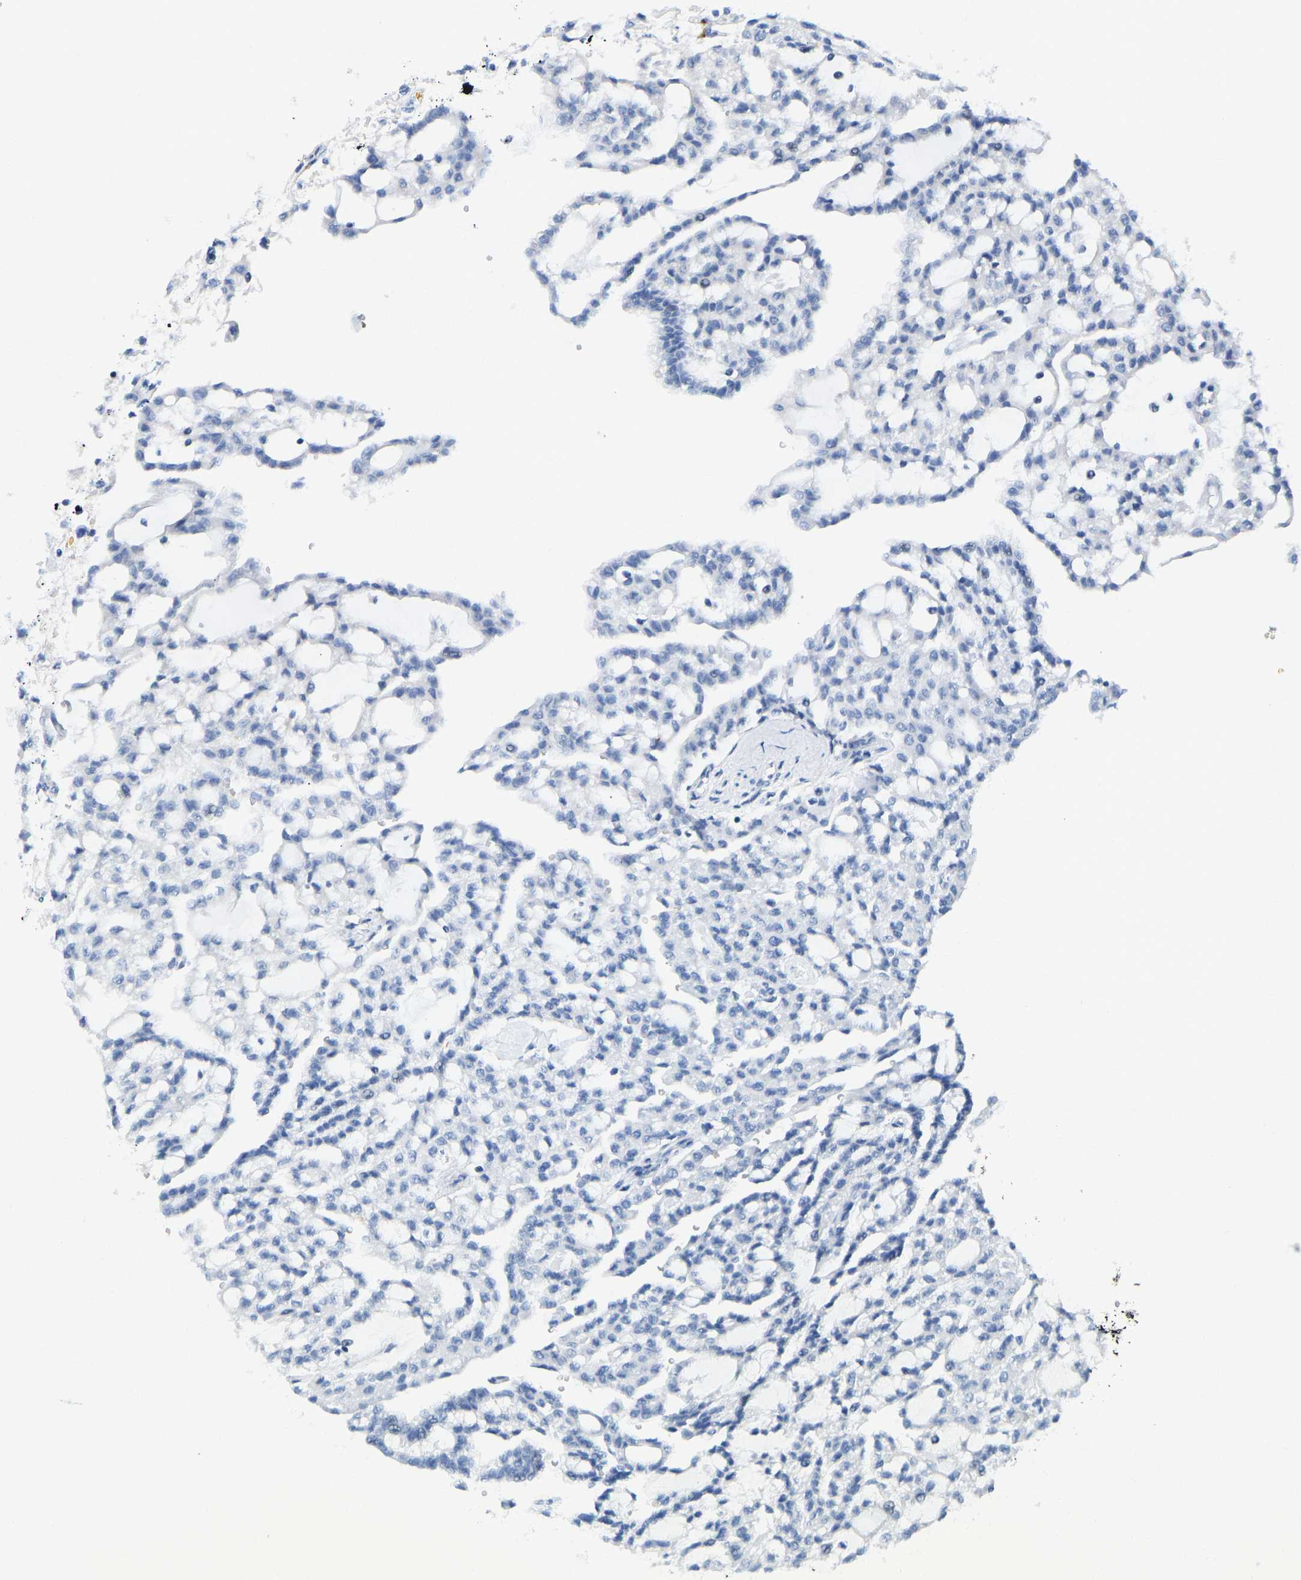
{"staining": {"intensity": "negative", "quantity": "none", "location": "none"}, "tissue": "renal cancer", "cell_type": "Tumor cells", "image_type": "cancer", "snomed": [{"axis": "morphology", "description": "Adenocarcinoma, NOS"}, {"axis": "topography", "description": "Kidney"}], "caption": "Histopathology image shows no protein expression in tumor cells of renal cancer tissue.", "gene": "HDAC5", "patient": {"sex": "male", "age": 63}}